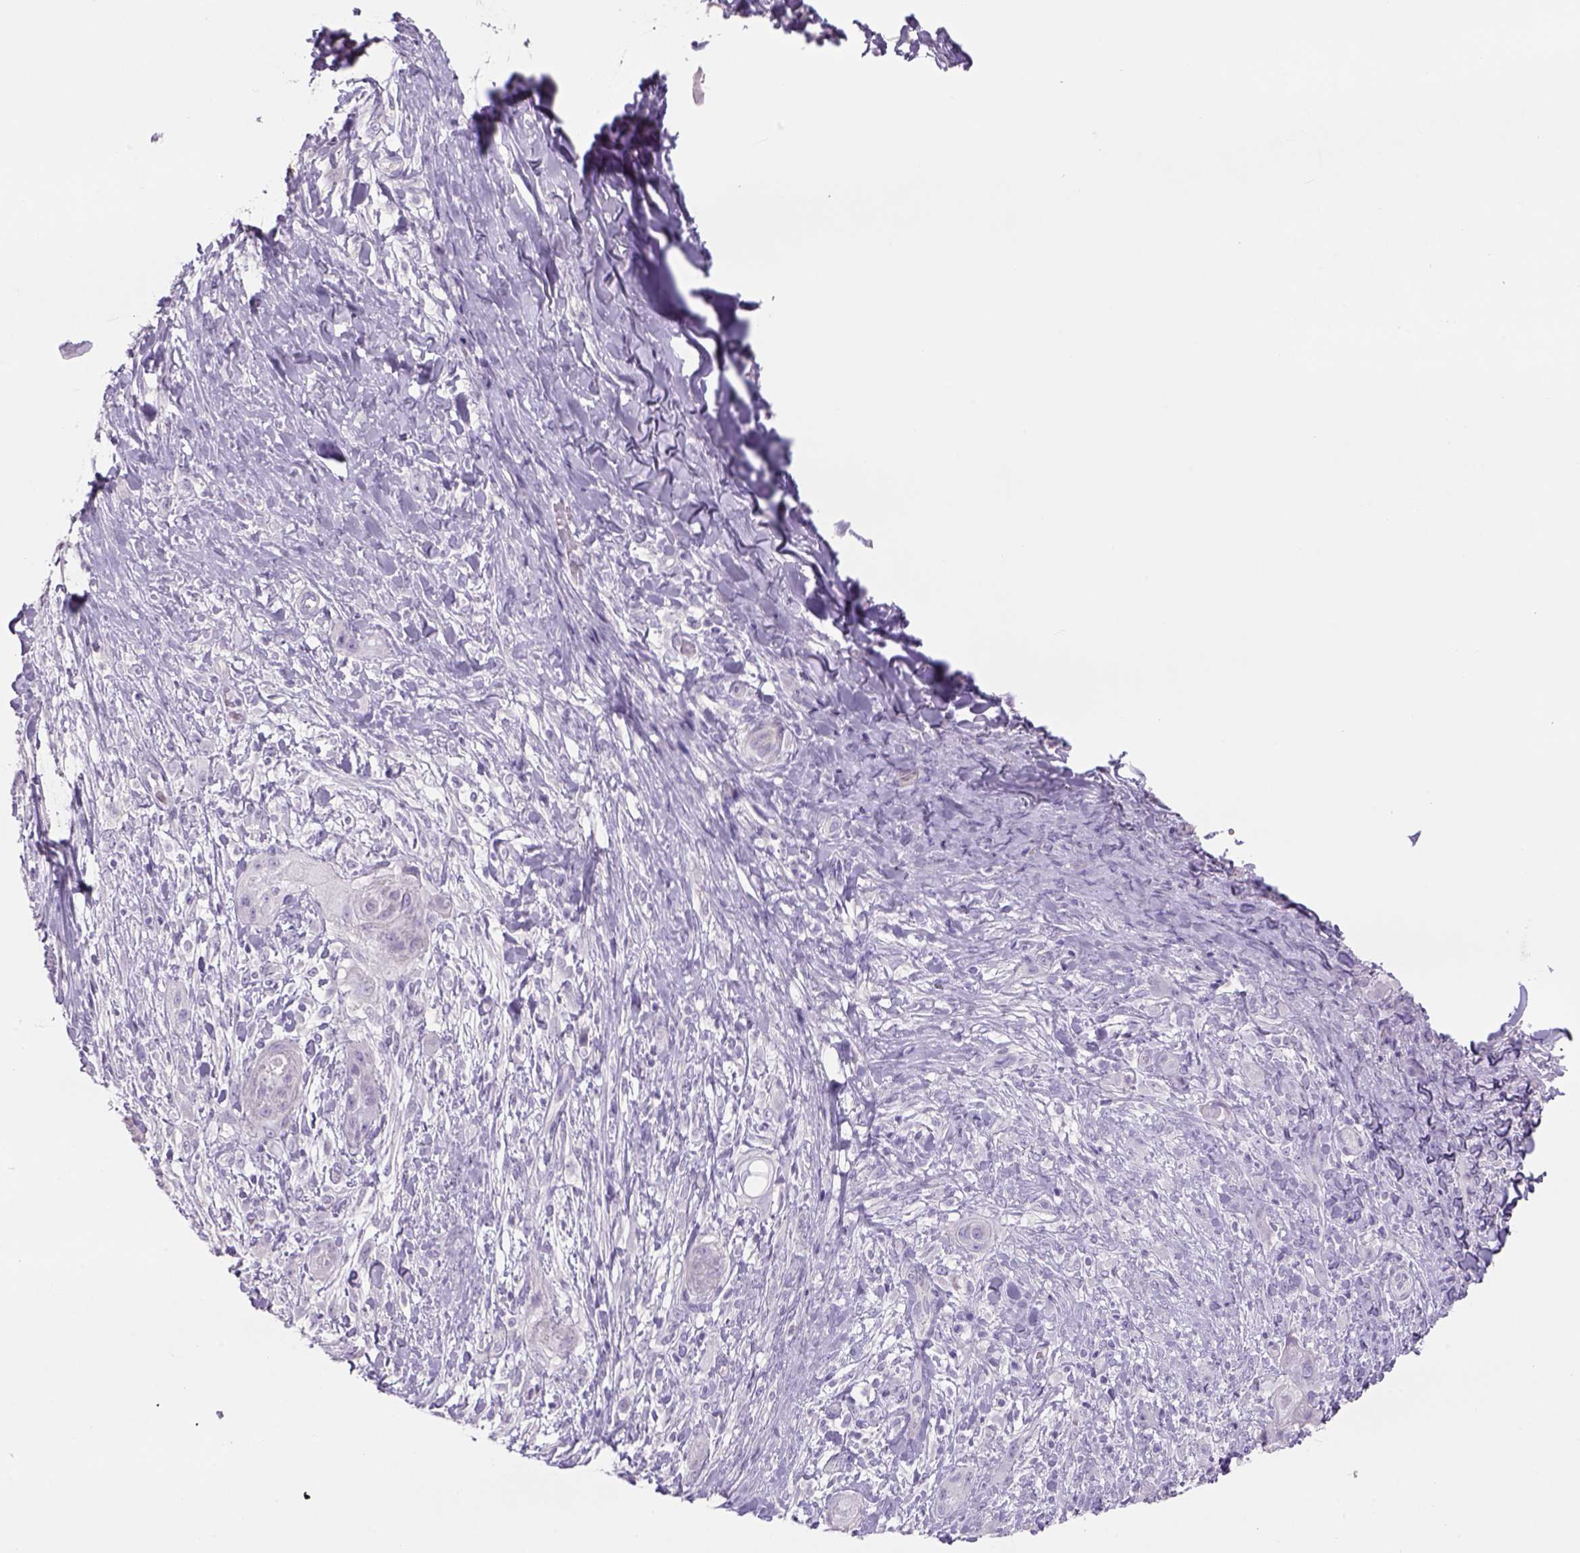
{"staining": {"intensity": "negative", "quantity": "none", "location": "none"}, "tissue": "skin cancer", "cell_type": "Tumor cells", "image_type": "cancer", "snomed": [{"axis": "morphology", "description": "Squamous cell carcinoma, NOS"}, {"axis": "topography", "description": "Skin"}], "caption": "Immunohistochemistry photomicrograph of skin squamous cell carcinoma stained for a protein (brown), which shows no staining in tumor cells.", "gene": "TENM4", "patient": {"sex": "male", "age": 62}}